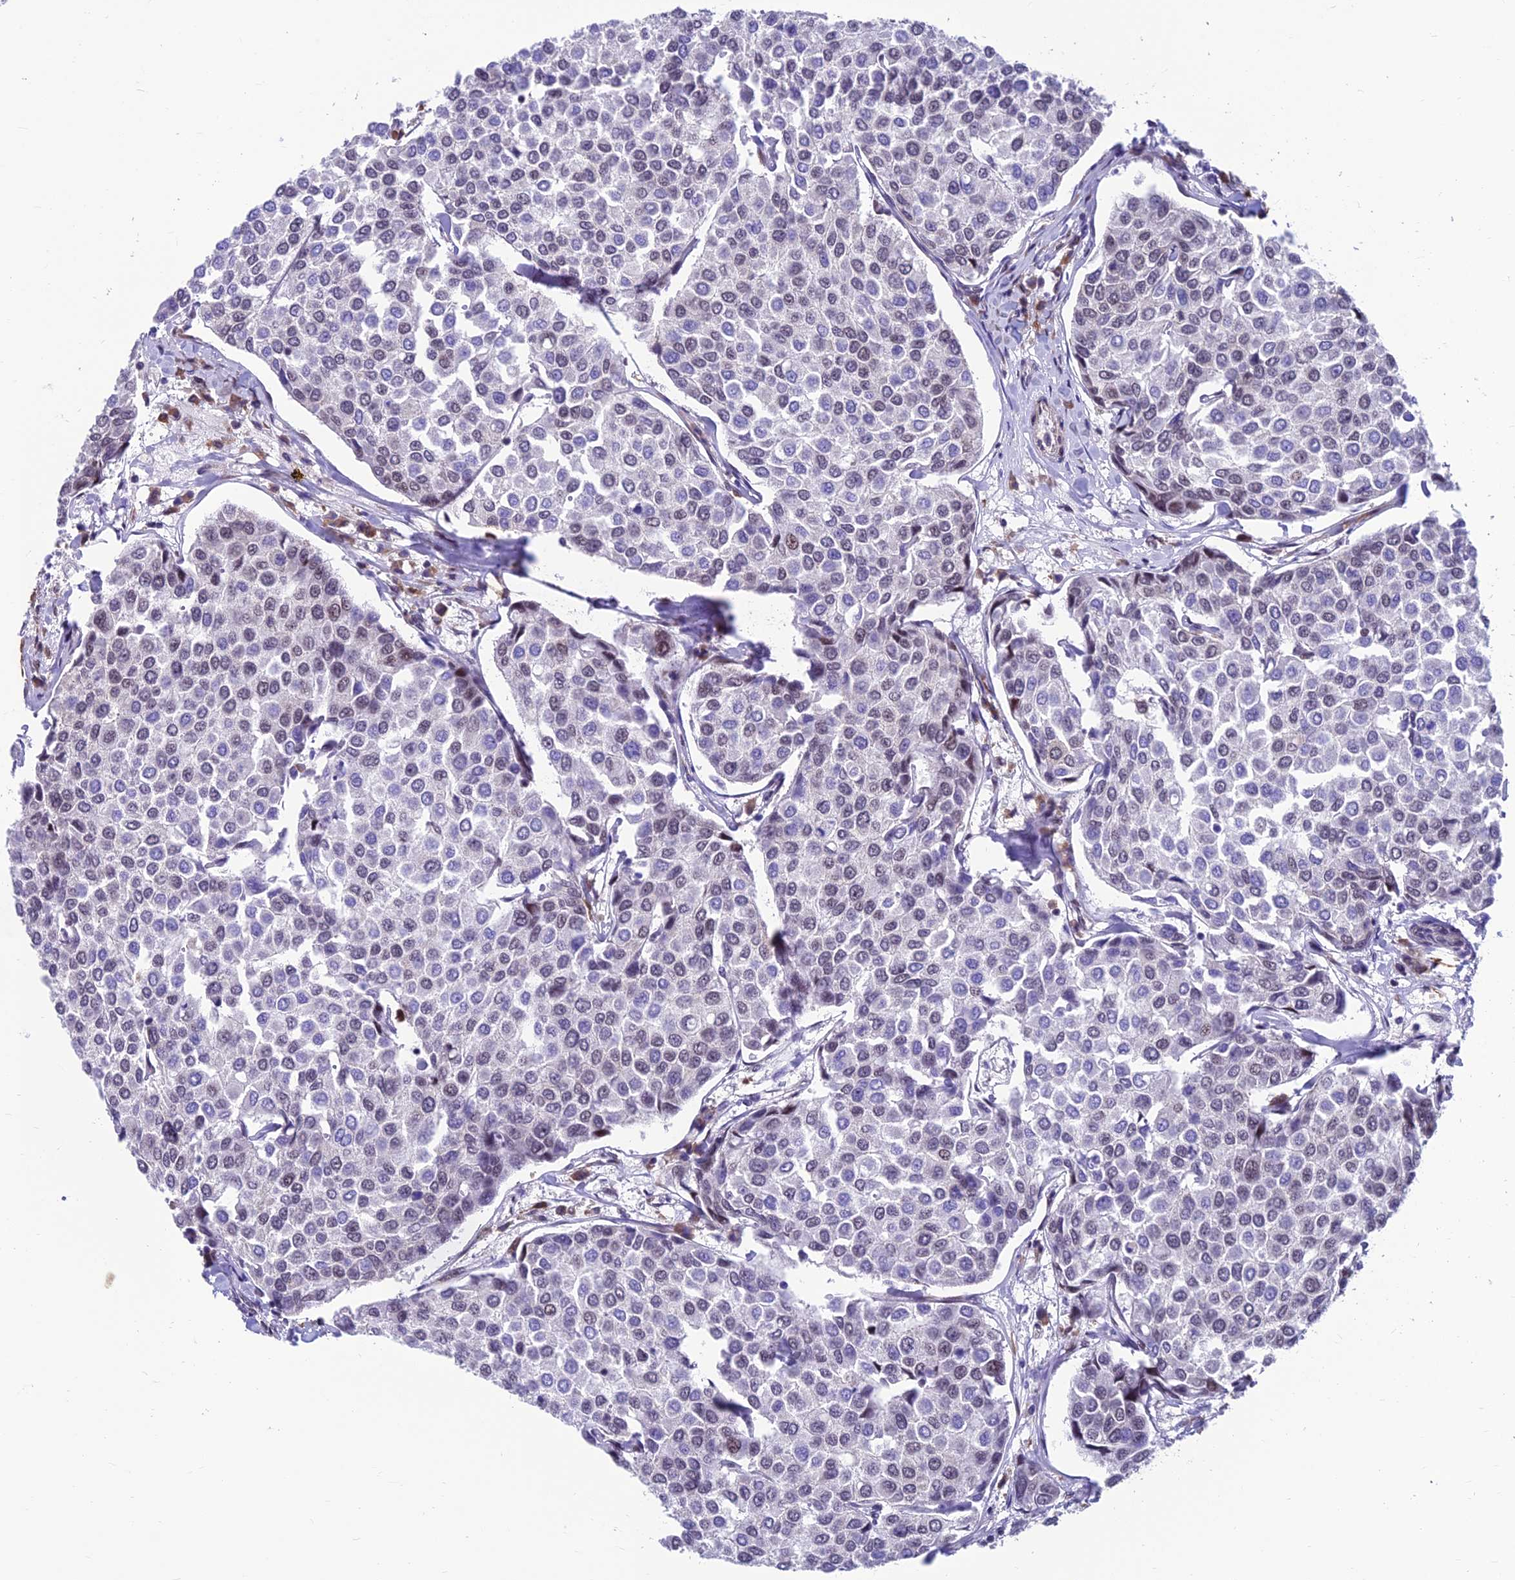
{"staining": {"intensity": "weak", "quantity": "<25%", "location": "nuclear"}, "tissue": "breast cancer", "cell_type": "Tumor cells", "image_type": "cancer", "snomed": [{"axis": "morphology", "description": "Duct carcinoma"}, {"axis": "topography", "description": "Breast"}], "caption": "Immunohistochemistry histopathology image of neoplastic tissue: breast cancer stained with DAB exhibits no significant protein positivity in tumor cells. The staining is performed using DAB (3,3'-diaminobenzidine) brown chromogen with nuclei counter-stained in using hematoxylin.", "gene": "KIAA1191", "patient": {"sex": "female", "age": 55}}